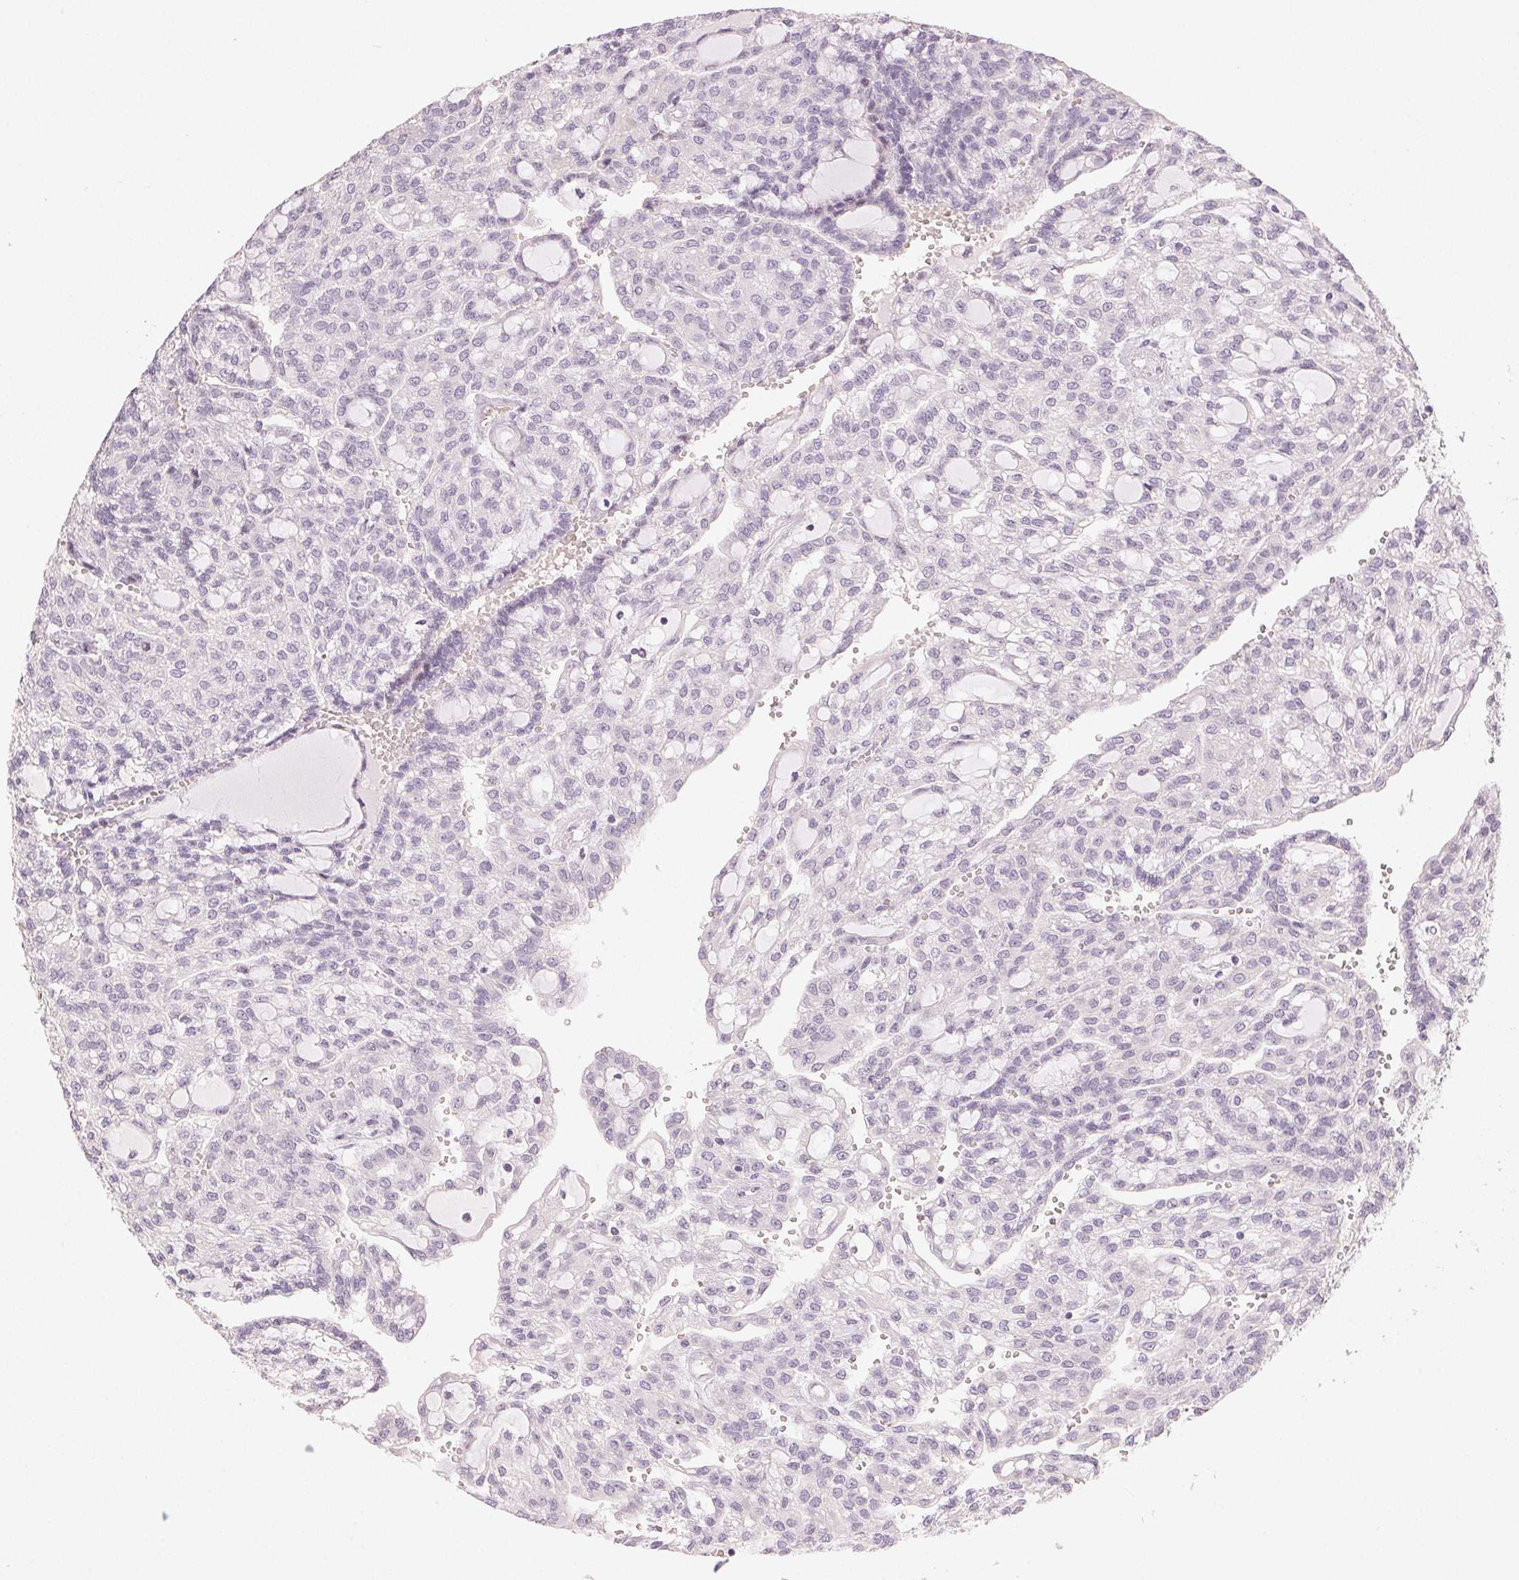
{"staining": {"intensity": "negative", "quantity": "none", "location": "none"}, "tissue": "renal cancer", "cell_type": "Tumor cells", "image_type": "cancer", "snomed": [{"axis": "morphology", "description": "Adenocarcinoma, NOS"}, {"axis": "topography", "description": "Kidney"}], "caption": "Adenocarcinoma (renal) was stained to show a protein in brown. There is no significant expression in tumor cells.", "gene": "LVRN", "patient": {"sex": "male", "age": 63}}